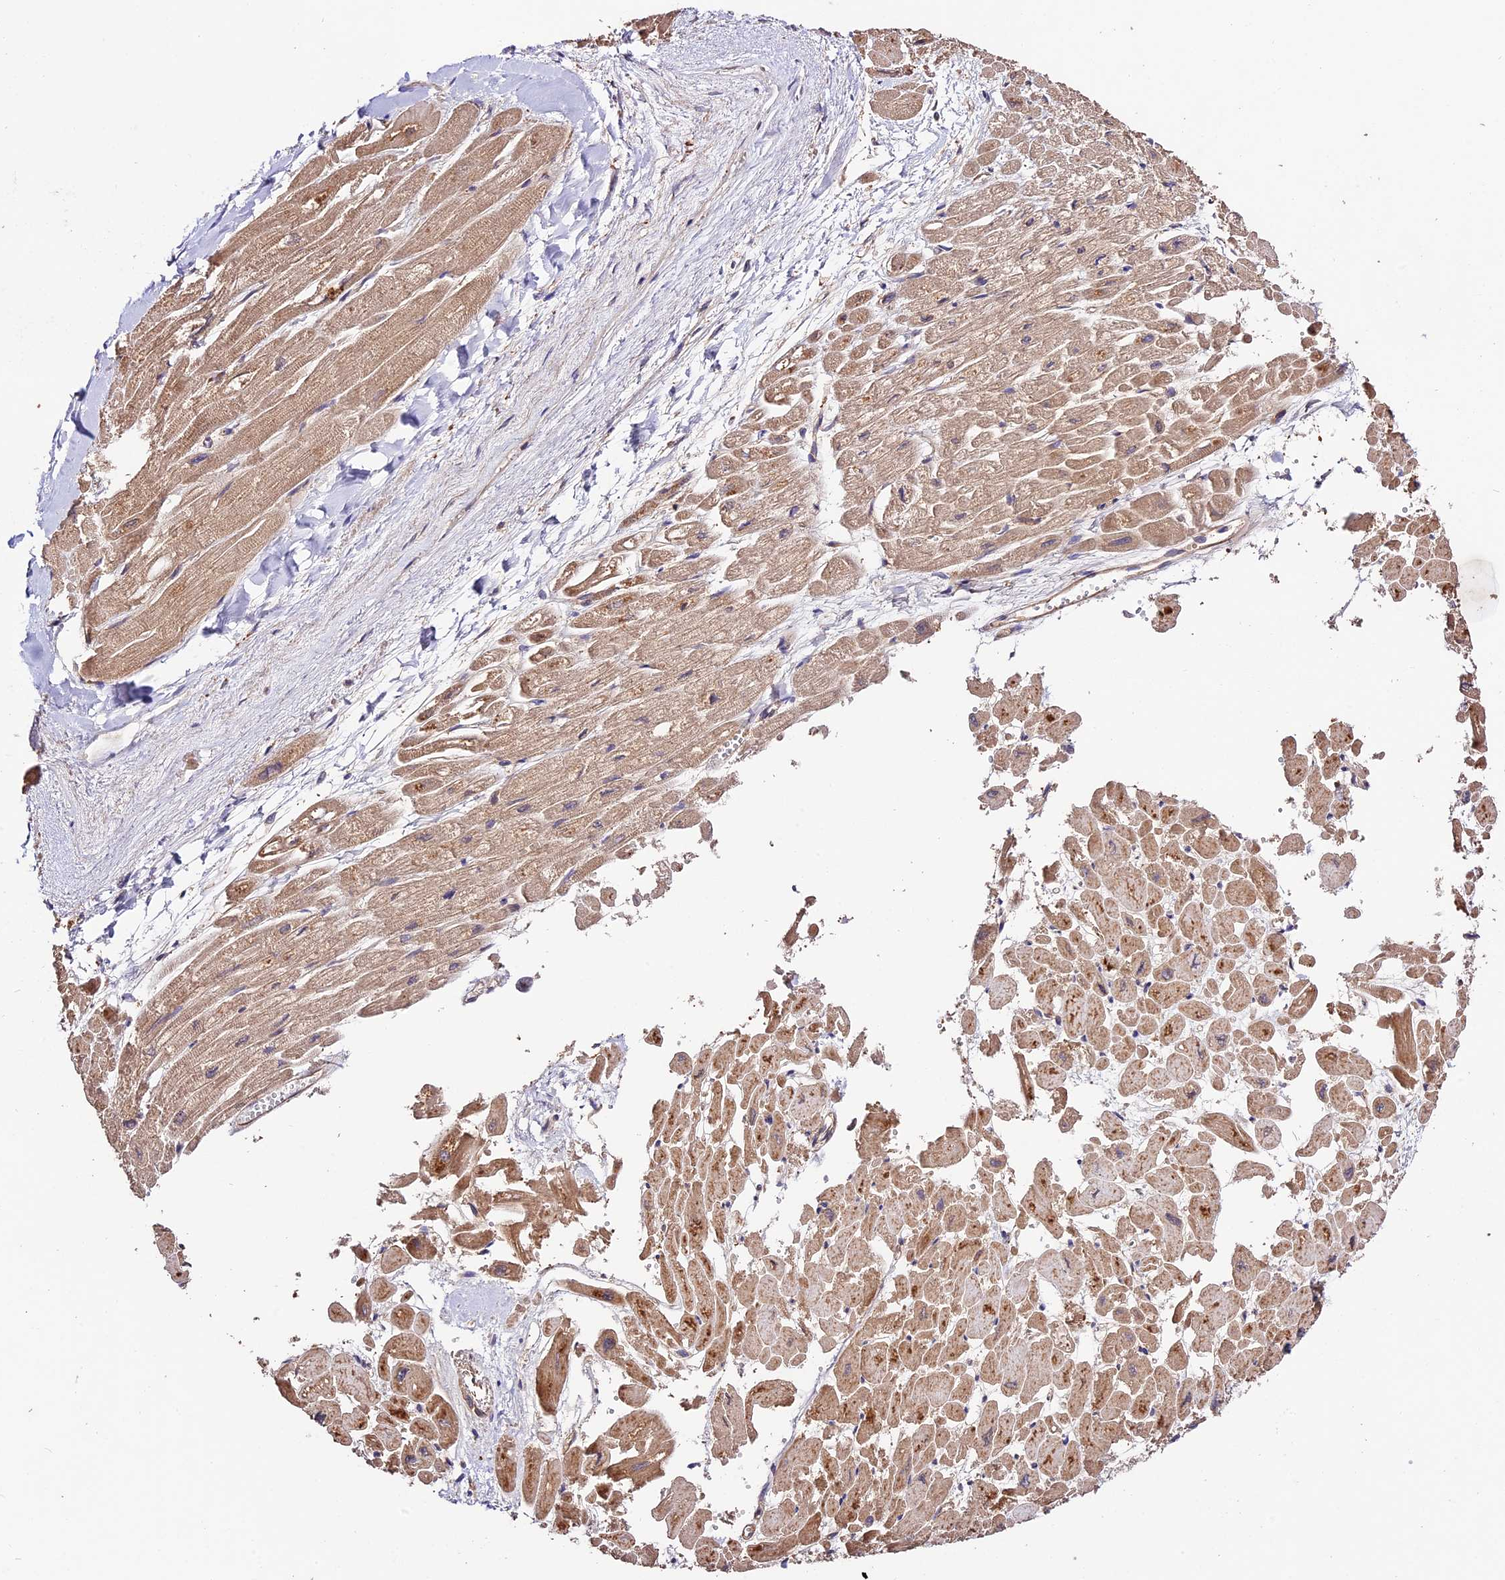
{"staining": {"intensity": "moderate", "quantity": "25%-75%", "location": "cytoplasmic/membranous"}, "tissue": "heart muscle", "cell_type": "Cardiomyocytes", "image_type": "normal", "snomed": [{"axis": "morphology", "description": "Normal tissue, NOS"}, {"axis": "topography", "description": "Heart"}], "caption": "An immunohistochemistry micrograph of normal tissue is shown. Protein staining in brown labels moderate cytoplasmic/membranous positivity in heart muscle within cardiomyocytes.", "gene": "CES3", "patient": {"sex": "male", "age": 54}}